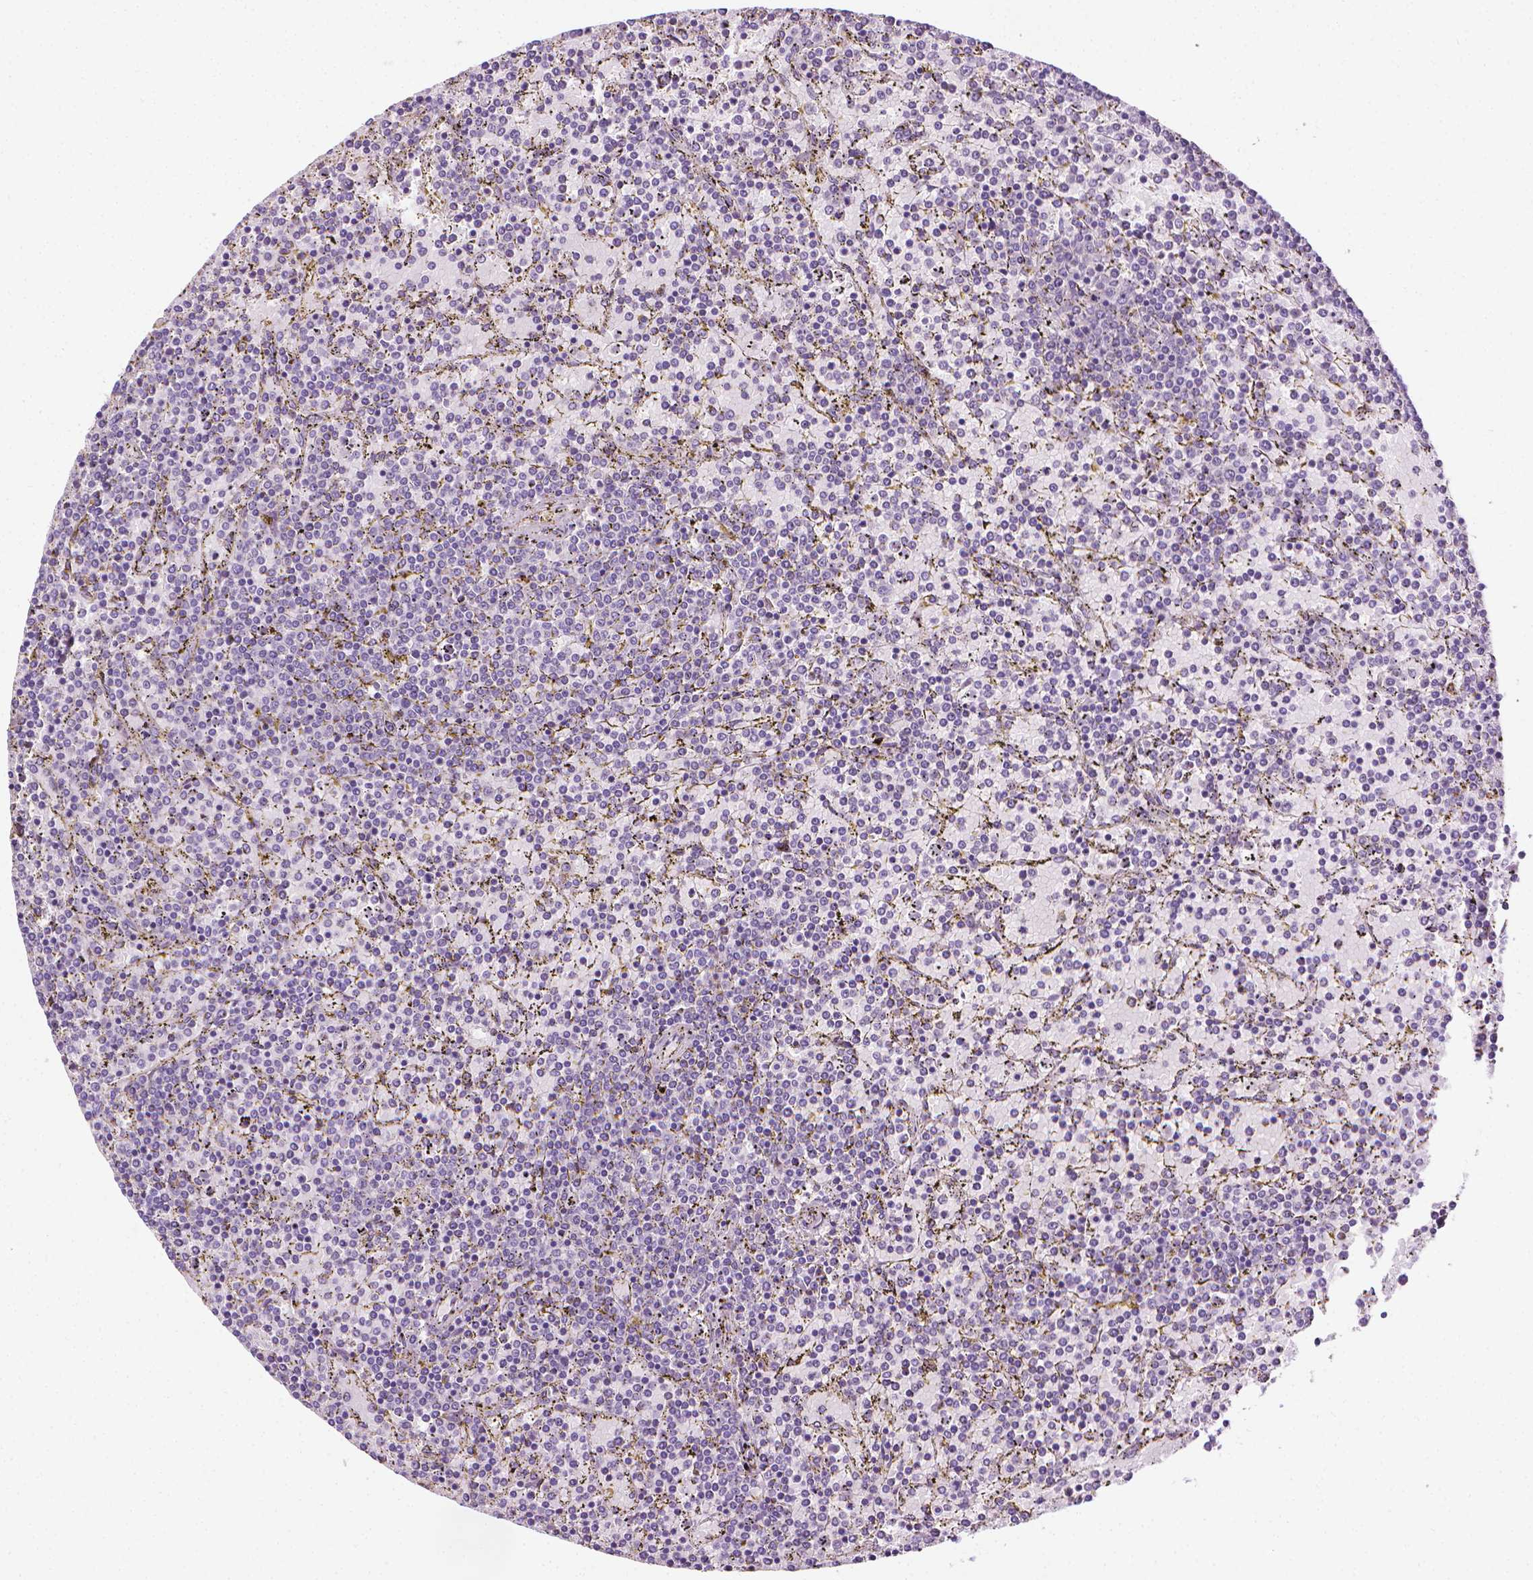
{"staining": {"intensity": "negative", "quantity": "none", "location": "none"}, "tissue": "lymphoma", "cell_type": "Tumor cells", "image_type": "cancer", "snomed": [{"axis": "morphology", "description": "Malignant lymphoma, non-Hodgkin's type, Low grade"}, {"axis": "topography", "description": "Spleen"}], "caption": "This is an immunohistochemistry image of malignant lymphoma, non-Hodgkin's type (low-grade). There is no expression in tumor cells.", "gene": "MCOLN3", "patient": {"sex": "female", "age": 77}}